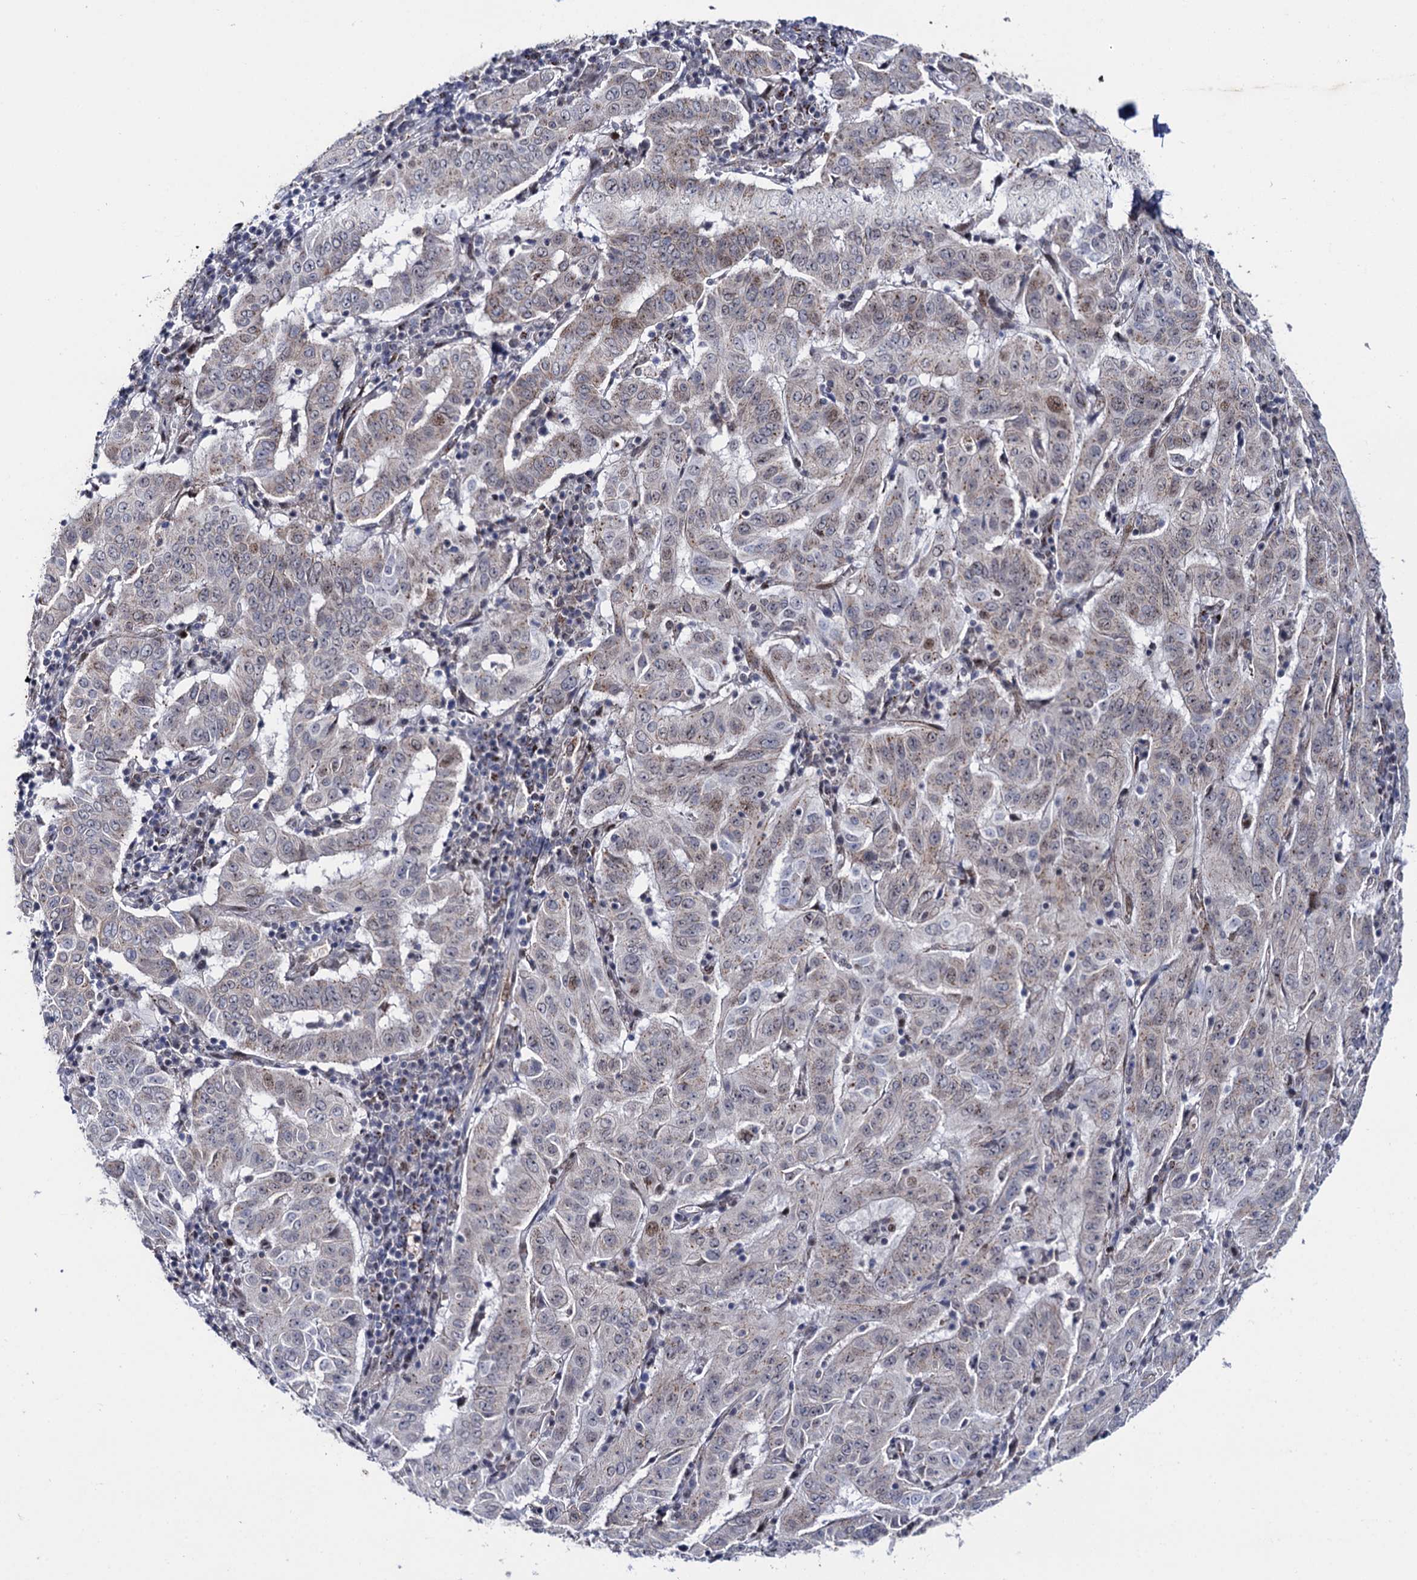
{"staining": {"intensity": "weak", "quantity": "<25%", "location": "cytoplasmic/membranous,nuclear"}, "tissue": "pancreatic cancer", "cell_type": "Tumor cells", "image_type": "cancer", "snomed": [{"axis": "morphology", "description": "Adenocarcinoma, NOS"}, {"axis": "topography", "description": "Pancreas"}], "caption": "Pancreatic cancer was stained to show a protein in brown. There is no significant staining in tumor cells. Nuclei are stained in blue.", "gene": "THAP2", "patient": {"sex": "male", "age": 63}}